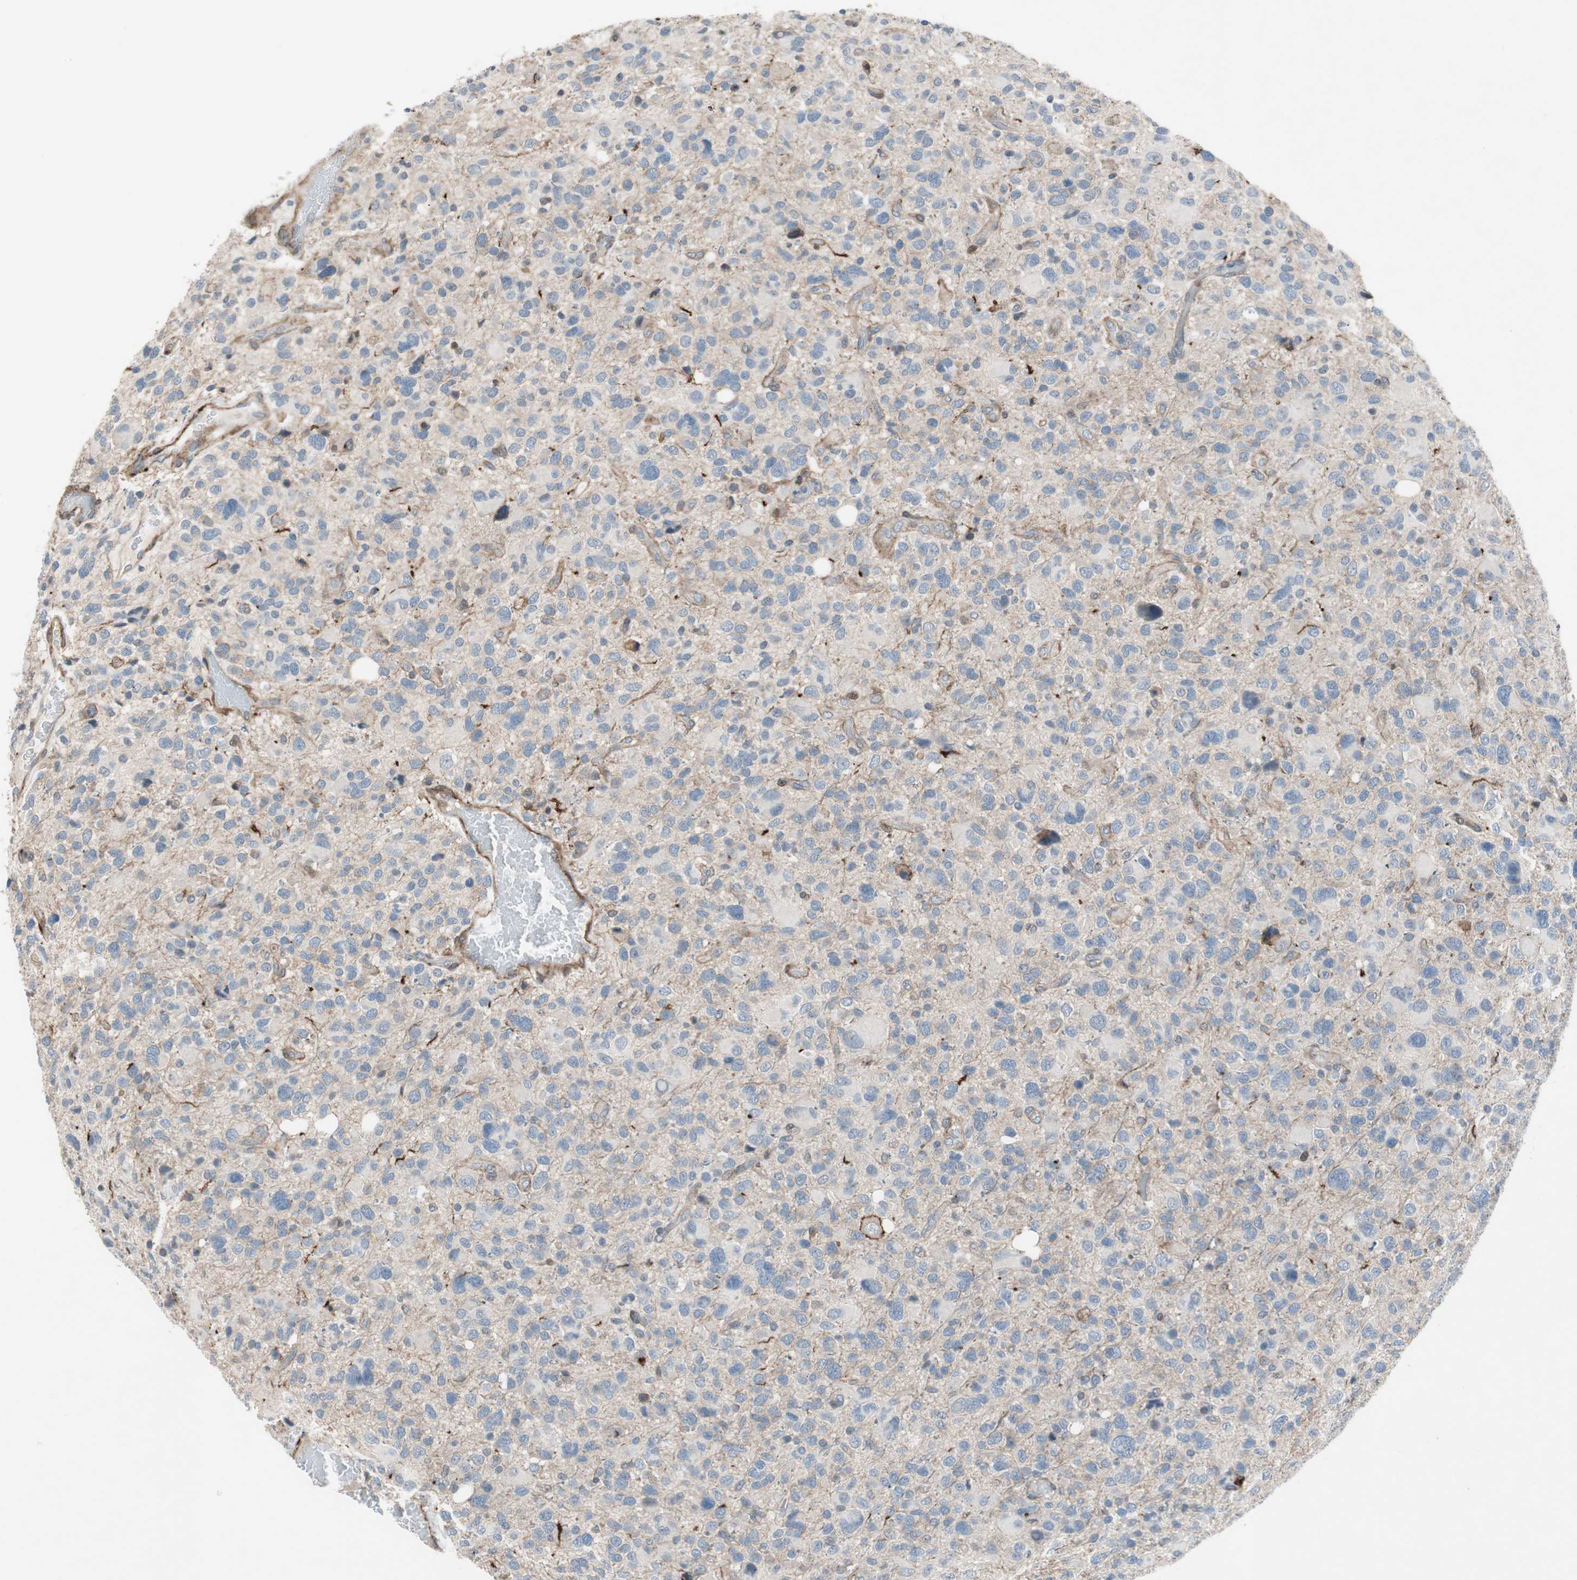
{"staining": {"intensity": "negative", "quantity": "none", "location": "none"}, "tissue": "glioma", "cell_type": "Tumor cells", "image_type": "cancer", "snomed": [{"axis": "morphology", "description": "Glioma, malignant, High grade"}, {"axis": "topography", "description": "Brain"}], "caption": "The micrograph demonstrates no significant expression in tumor cells of glioma.", "gene": "GRHL1", "patient": {"sex": "male", "age": 48}}